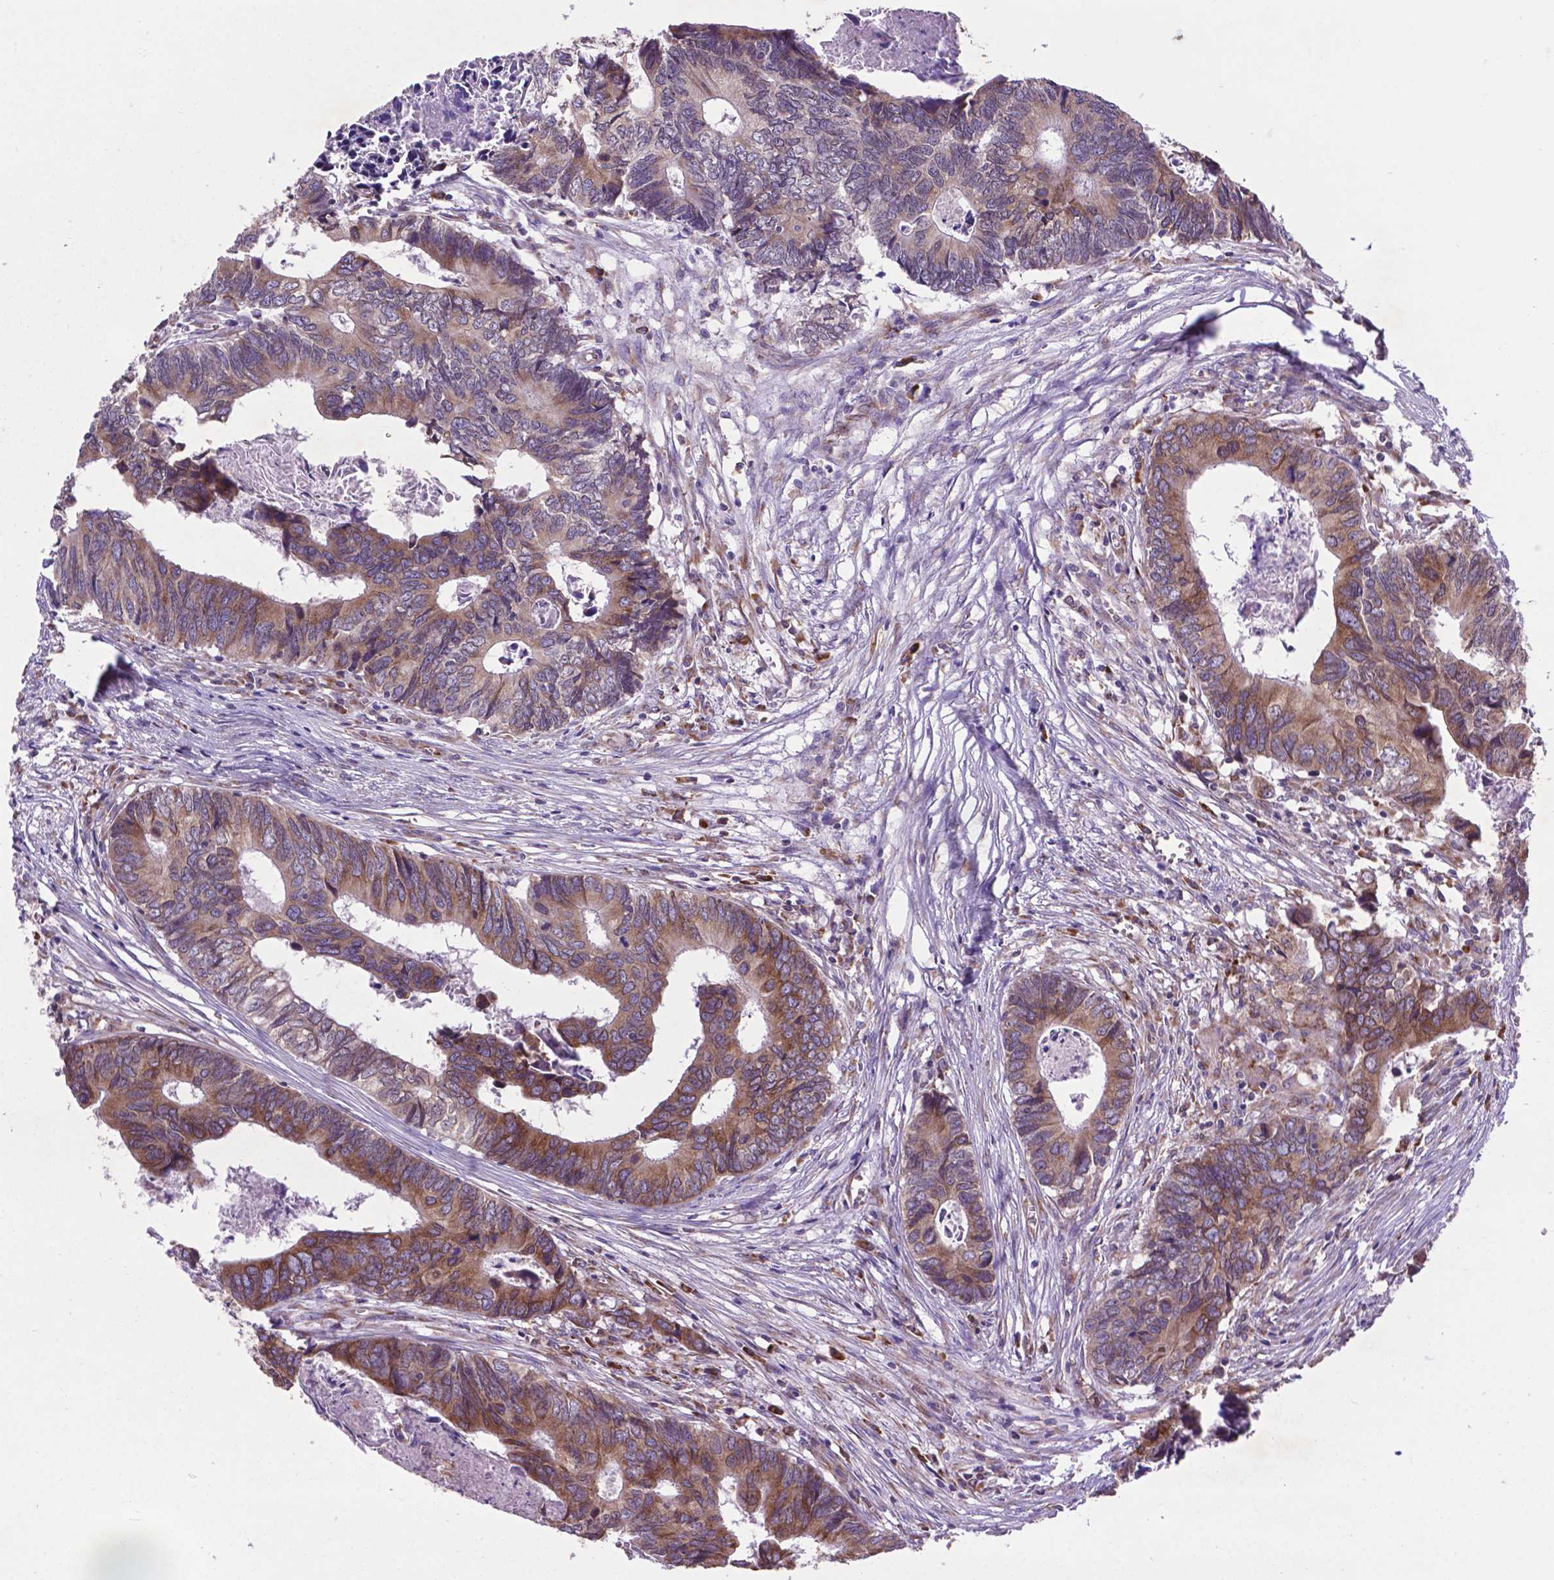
{"staining": {"intensity": "moderate", "quantity": ">75%", "location": "cytoplasmic/membranous"}, "tissue": "colorectal cancer", "cell_type": "Tumor cells", "image_type": "cancer", "snomed": [{"axis": "morphology", "description": "Adenocarcinoma, NOS"}, {"axis": "topography", "description": "Colon"}], "caption": "Brown immunohistochemical staining in human colorectal cancer shows moderate cytoplasmic/membranous staining in about >75% of tumor cells.", "gene": "WDR83OS", "patient": {"sex": "female", "age": 82}}